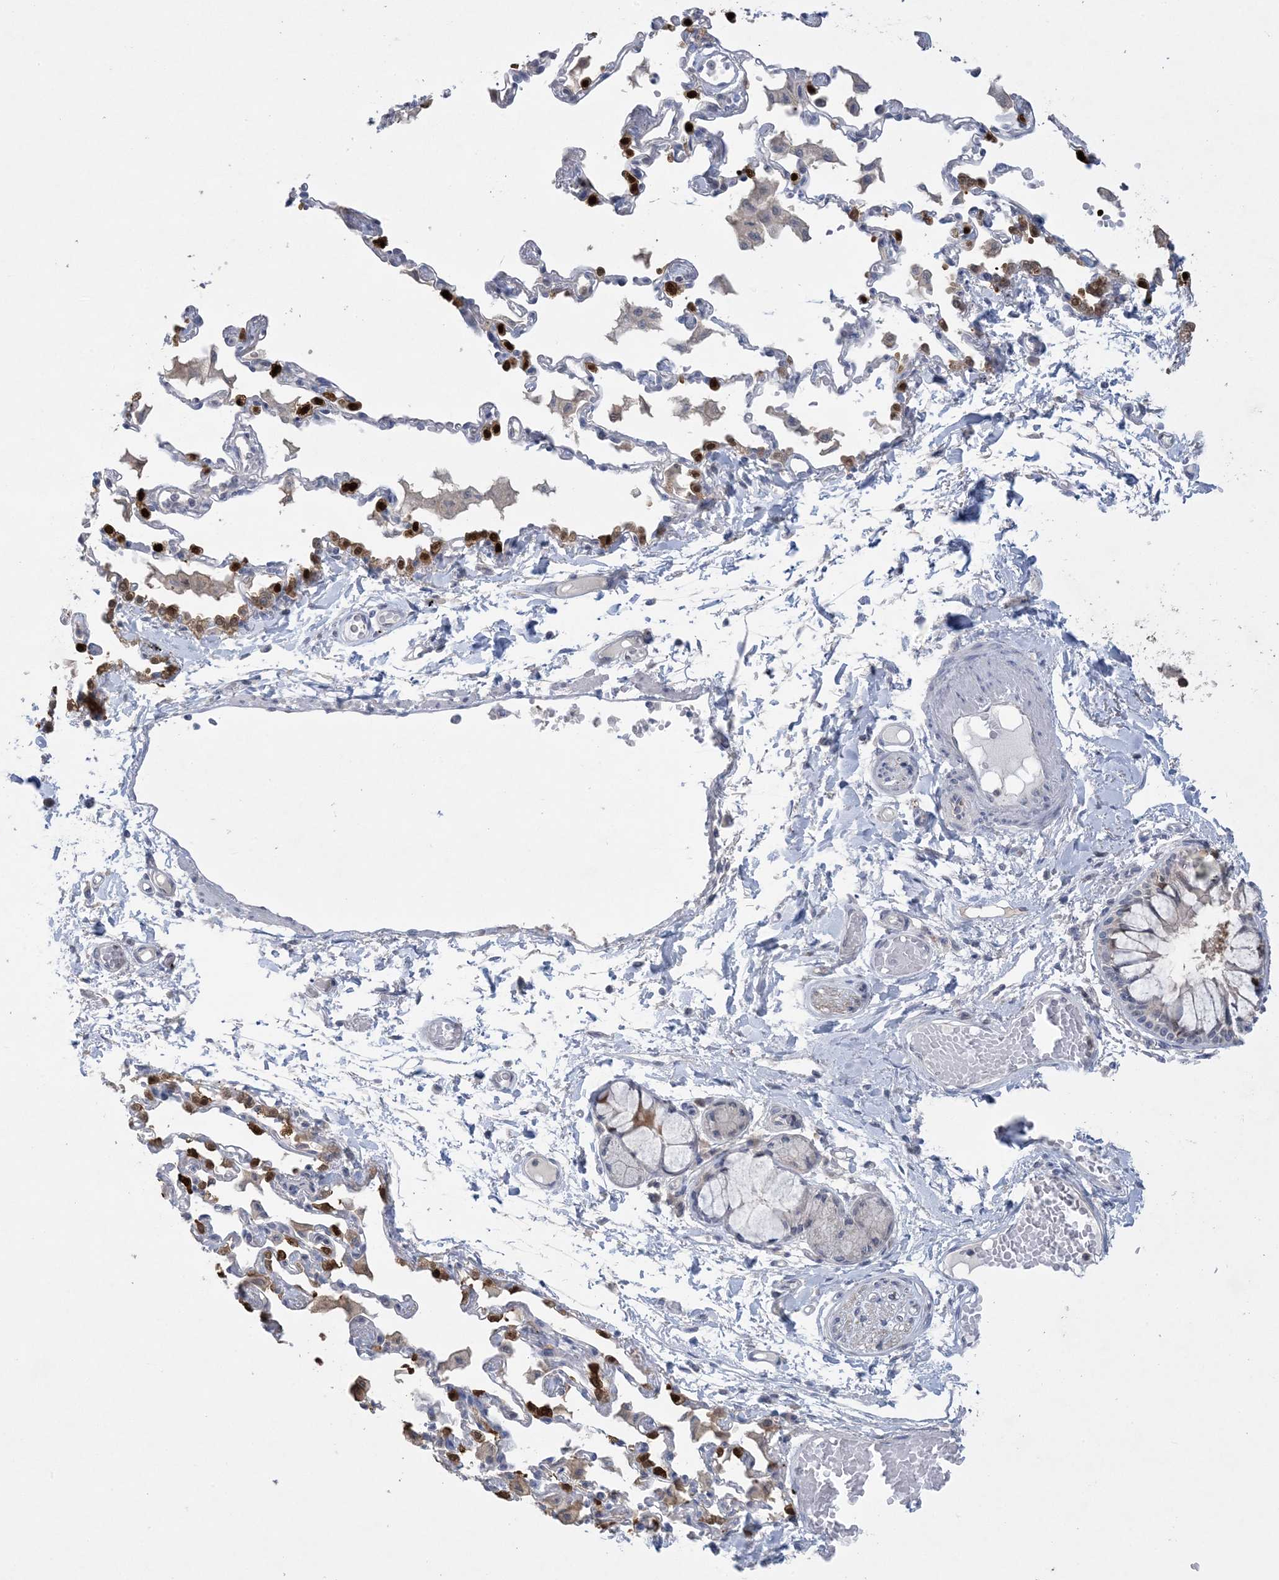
{"staining": {"intensity": "negative", "quantity": "none", "location": "none"}, "tissue": "adipose tissue", "cell_type": "Adipocytes", "image_type": "normal", "snomed": [{"axis": "morphology", "description": "Normal tissue, NOS"}, {"axis": "topography", "description": "Cartilage tissue"}, {"axis": "topography", "description": "Bronchus"}, {"axis": "topography", "description": "Lung"}, {"axis": "topography", "description": "Peripheral nerve tissue"}], "caption": "High power microscopy histopathology image of an immunohistochemistry photomicrograph of unremarkable adipose tissue, revealing no significant staining in adipocytes. Nuclei are stained in blue.", "gene": "HMGCS1", "patient": {"sex": "female", "age": 49}}